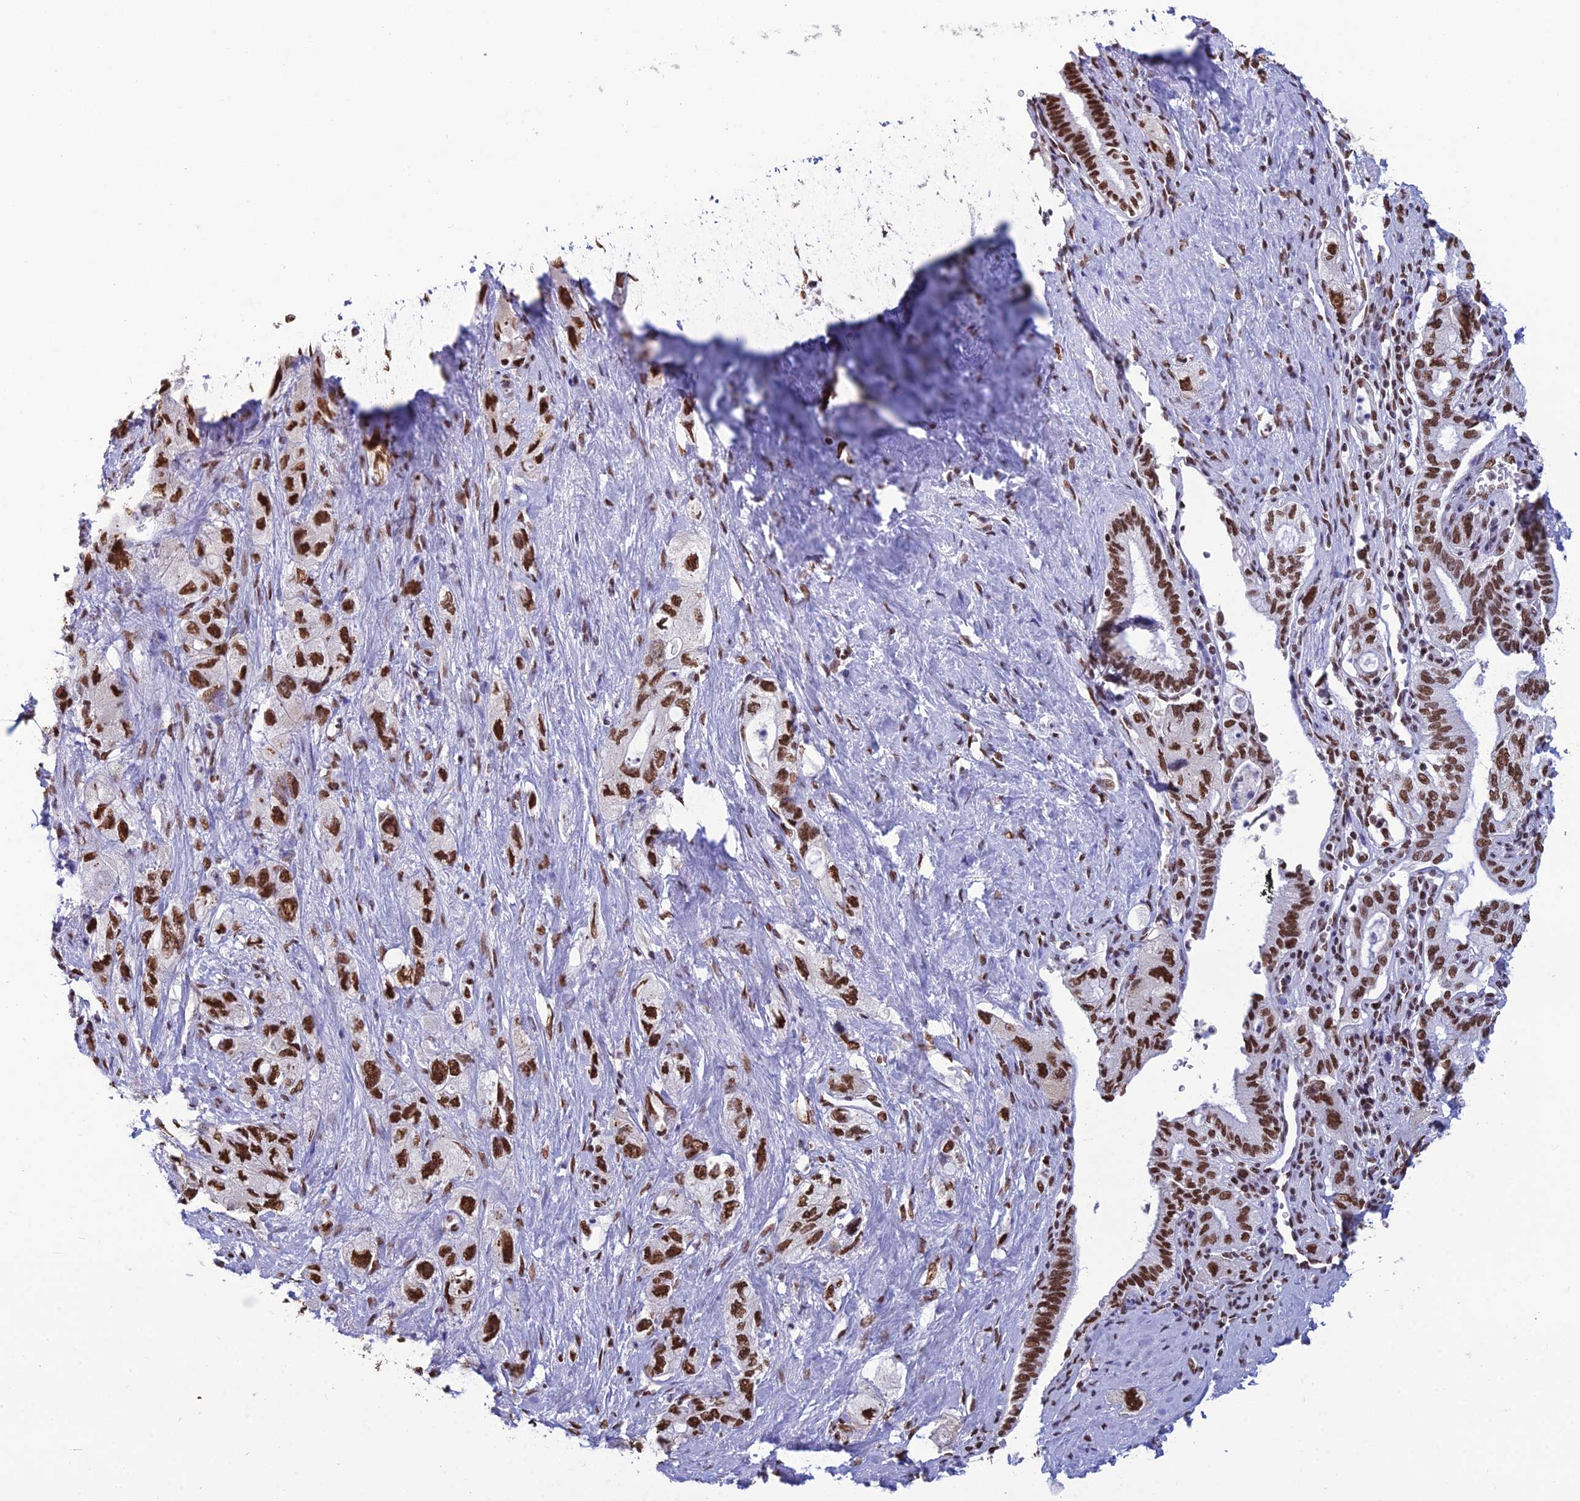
{"staining": {"intensity": "strong", "quantity": ">75%", "location": "nuclear"}, "tissue": "pancreatic cancer", "cell_type": "Tumor cells", "image_type": "cancer", "snomed": [{"axis": "morphology", "description": "Adenocarcinoma, NOS"}, {"axis": "topography", "description": "Pancreas"}], "caption": "Immunohistochemistry histopathology image of neoplastic tissue: human pancreatic cancer stained using immunohistochemistry (IHC) exhibits high levels of strong protein expression localized specifically in the nuclear of tumor cells, appearing as a nuclear brown color.", "gene": "PRAMEF12", "patient": {"sex": "female", "age": 73}}